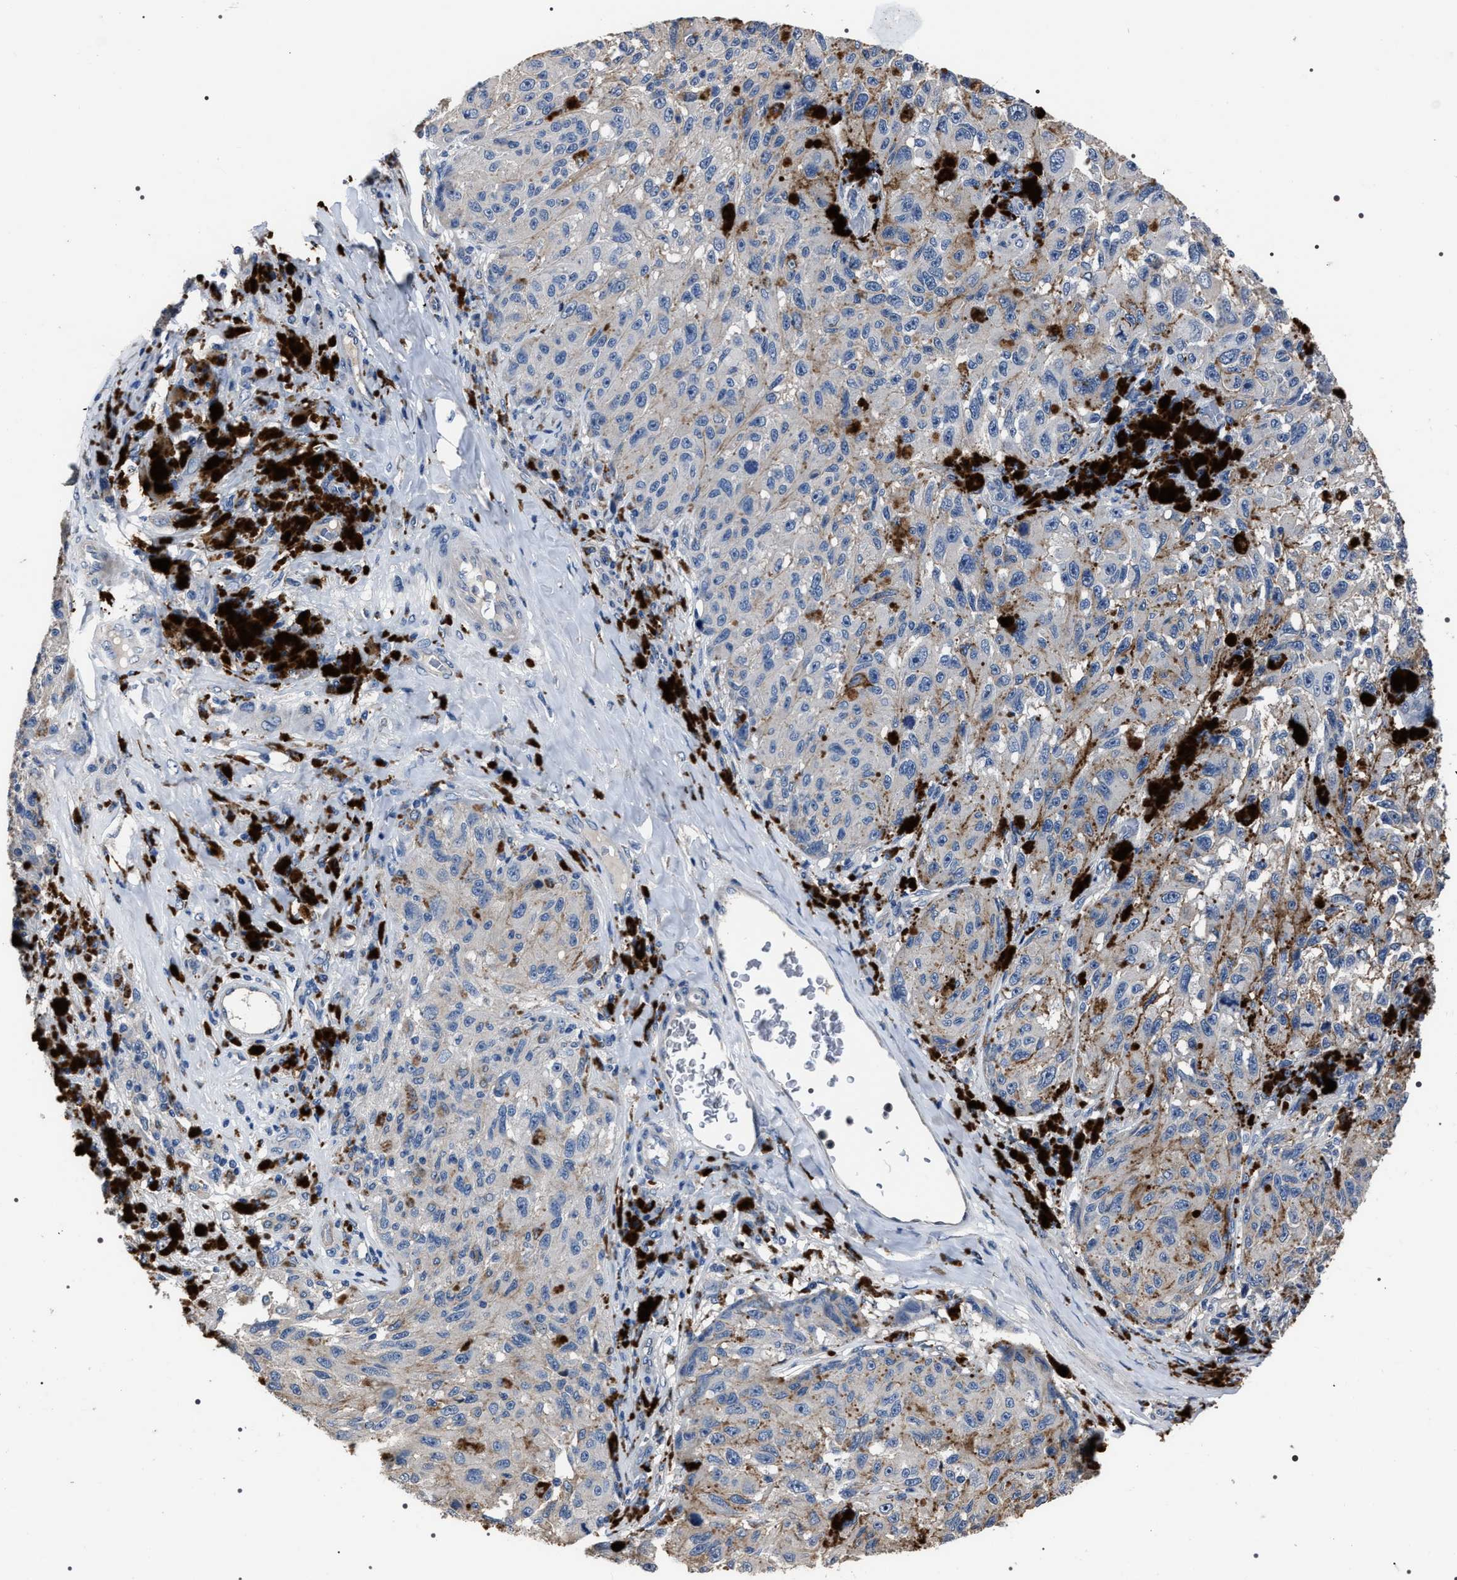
{"staining": {"intensity": "negative", "quantity": "none", "location": "none"}, "tissue": "melanoma", "cell_type": "Tumor cells", "image_type": "cancer", "snomed": [{"axis": "morphology", "description": "Malignant melanoma, NOS"}, {"axis": "topography", "description": "Skin"}], "caption": "Tumor cells are negative for brown protein staining in malignant melanoma. (Brightfield microscopy of DAB IHC at high magnification).", "gene": "TRIM54", "patient": {"sex": "female", "age": 73}}